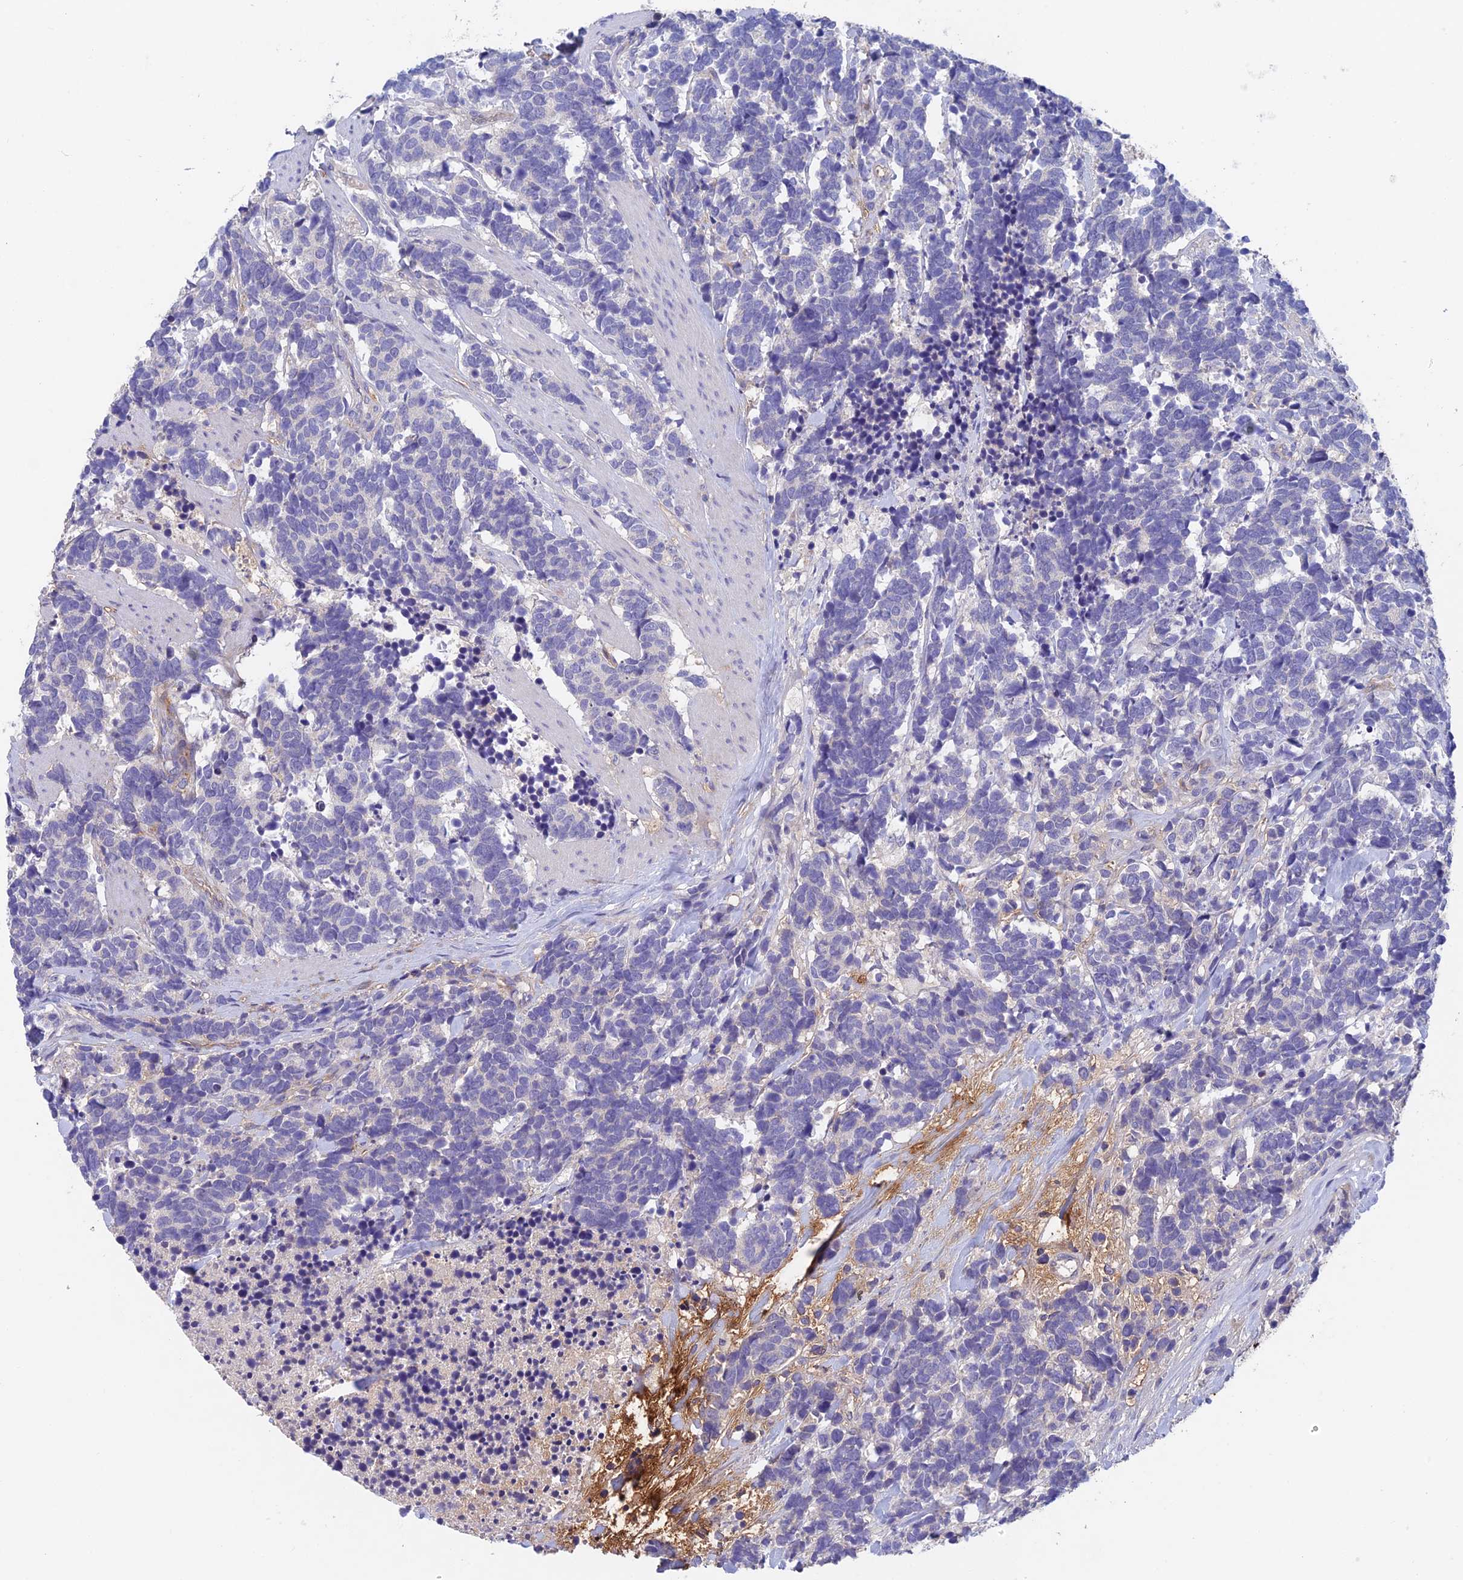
{"staining": {"intensity": "negative", "quantity": "none", "location": "none"}, "tissue": "carcinoid", "cell_type": "Tumor cells", "image_type": "cancer", "snomed": [{"axis": "morphology", "description": "Carcinoma, NOS"}, {"axis": "morphology", "description": "Carcinoid, malignant, NOS"}, {"axis": "topography", "description": "Prostate"}], "caption": "Immunohistochemistry of carcinoid displays no positivity in tumor cells. (Stains: DAB immunohistochemistry with hematoxylin counter stain, Microscopy: brightfield microscopy at high magnification).", "gene": "ADAMTS13", "patient": {"sex": "male", "age": 57}}